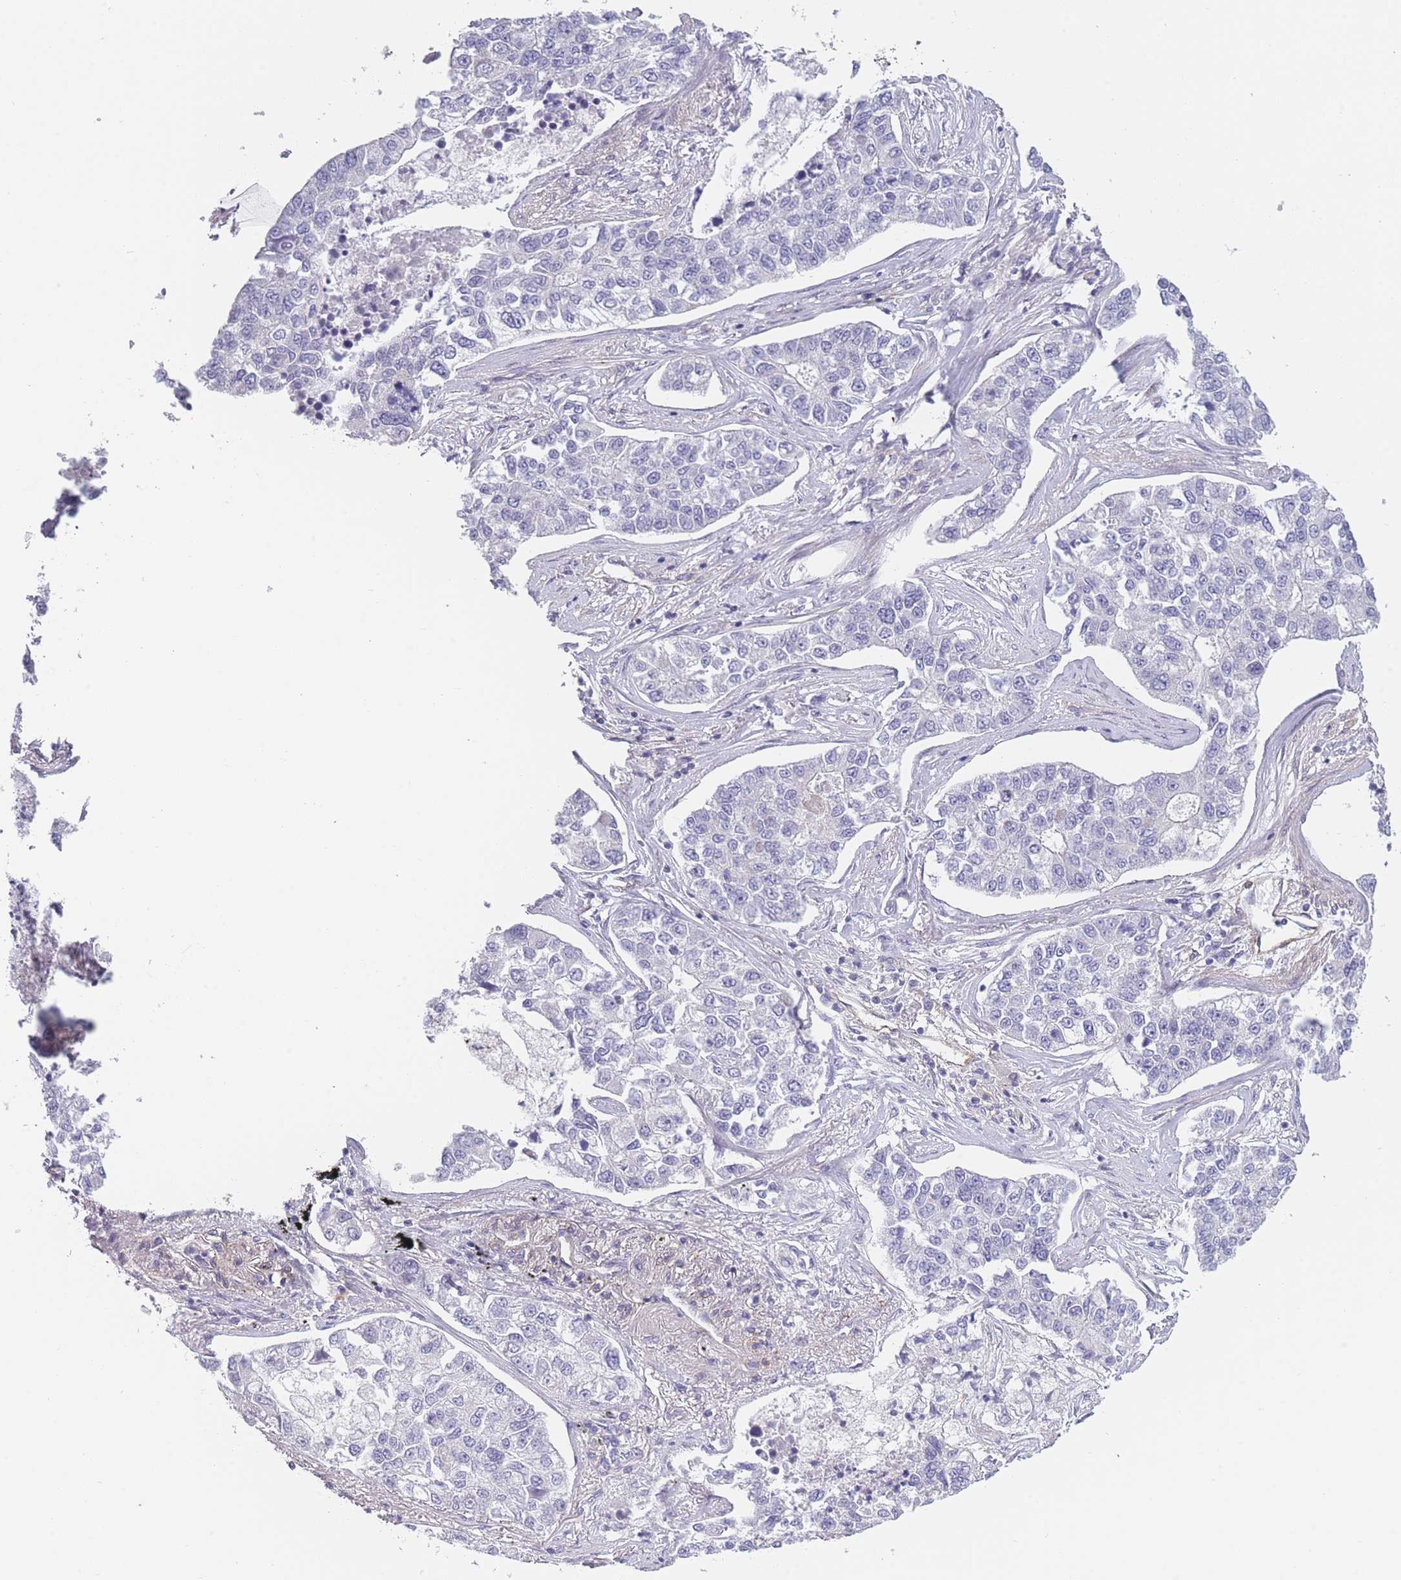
{"staining": {"intensity": "negative", "quantity": "none", "location": "none"}, "tissue": "lung cancer", "cell_type": "Tumor cells", "image_type": "cancer", "snomed": [{"axis": "morphology", "description": "Adenocarcinoma, NOS"}, {"axis": "topography", "description": "Lung"}], "caption": "The micrograph reveals no significant positivity in tumor cells of adenocarcinoma (lung).", "gene": "SLC7A6", "patient": {"sex": "male", "age": 49}}